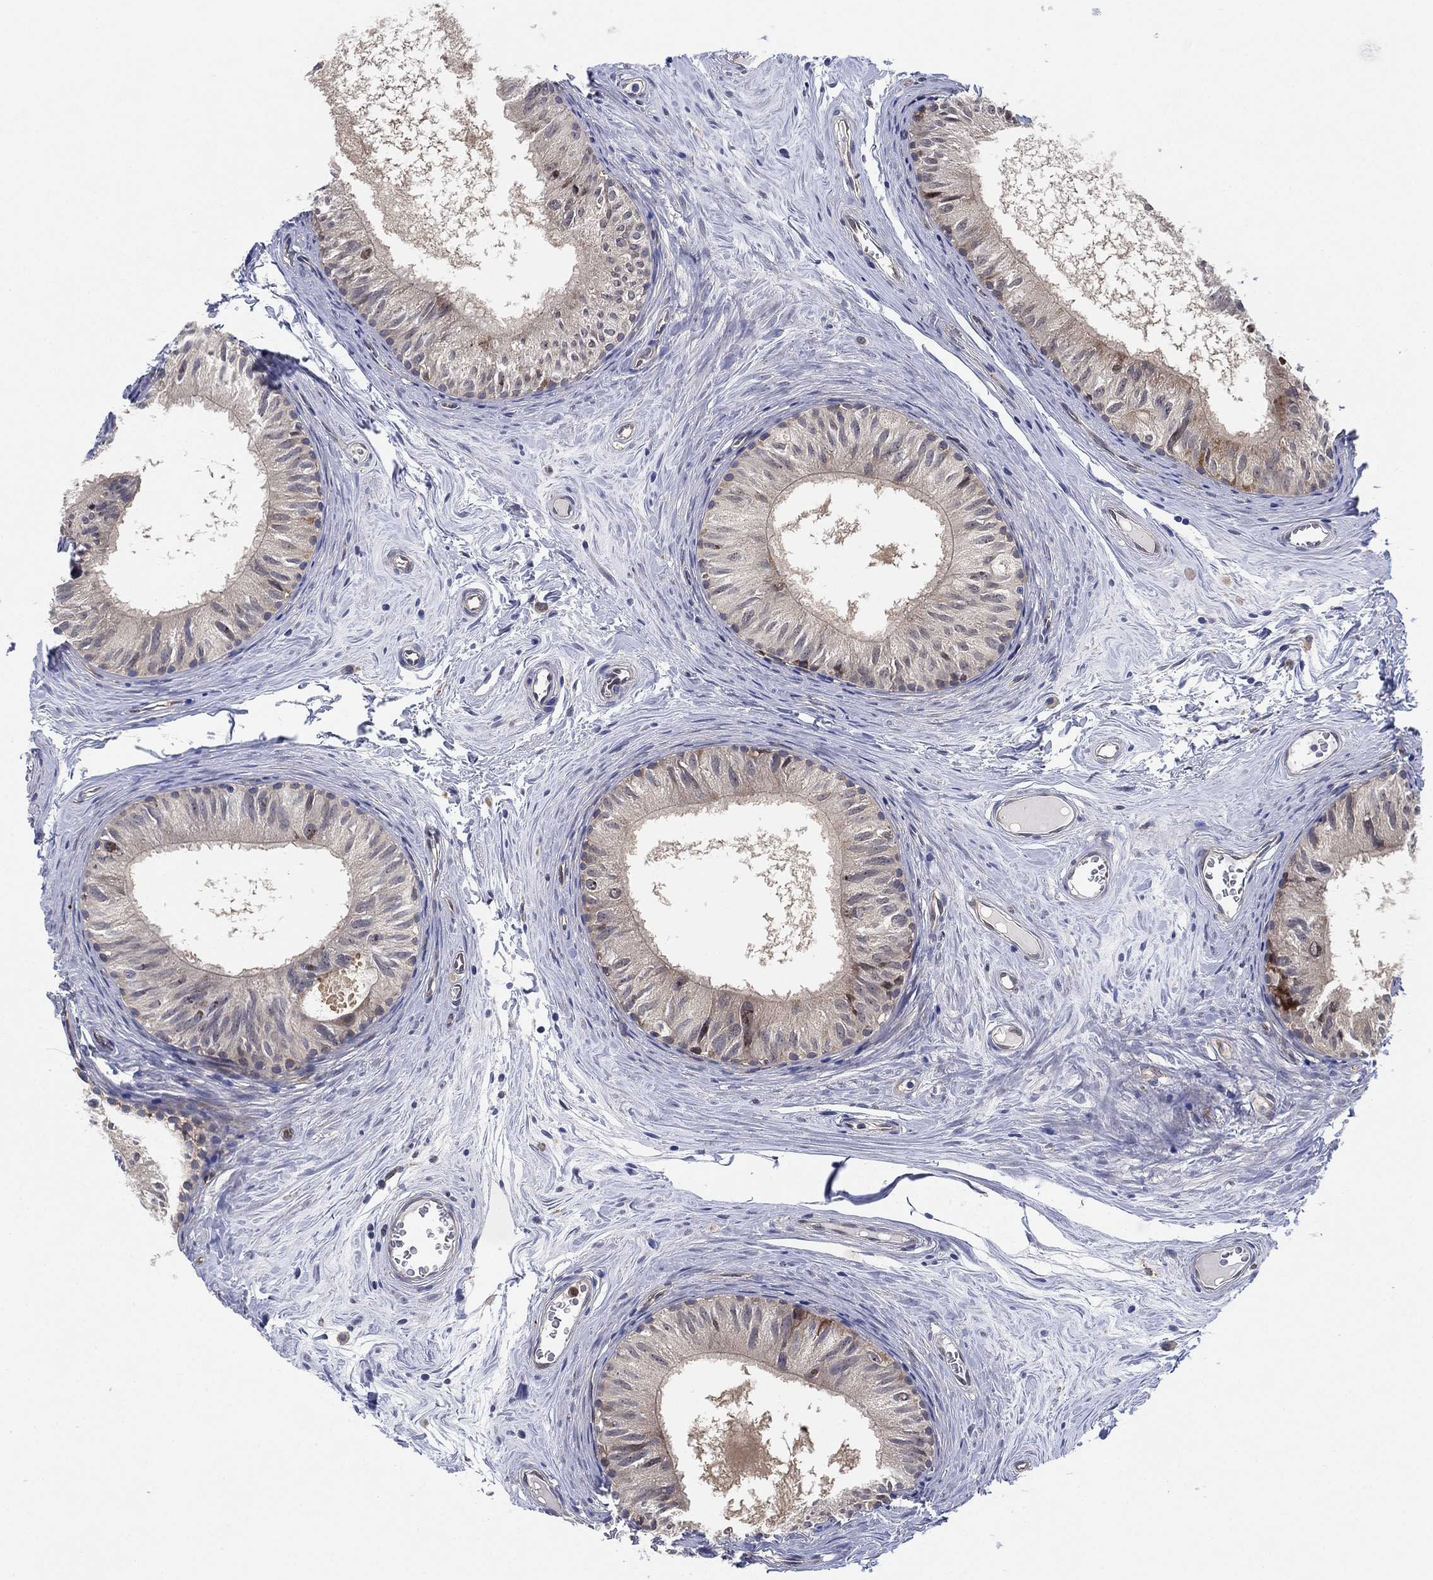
{"staining": {"intensity": "negative", "quantity": "none", "location": "none"}, "tissue": "epididymis", "cell_type": "Glandular cells", "image_type": "normal", "snomed": [{"axis": "morphology", "description": "Normal tissue, NOS"}, {"axis": "topography", "description": "Epididymis"}], "caption": "The histopathology image shows no staining of glandular cells in normal epididymis. (Brightfield microscopy of DAB (3,3'-diaminobenzidine) IHC at high magnification).", "gene": "FES", "patient": {"sex": "male", "age": 52}}